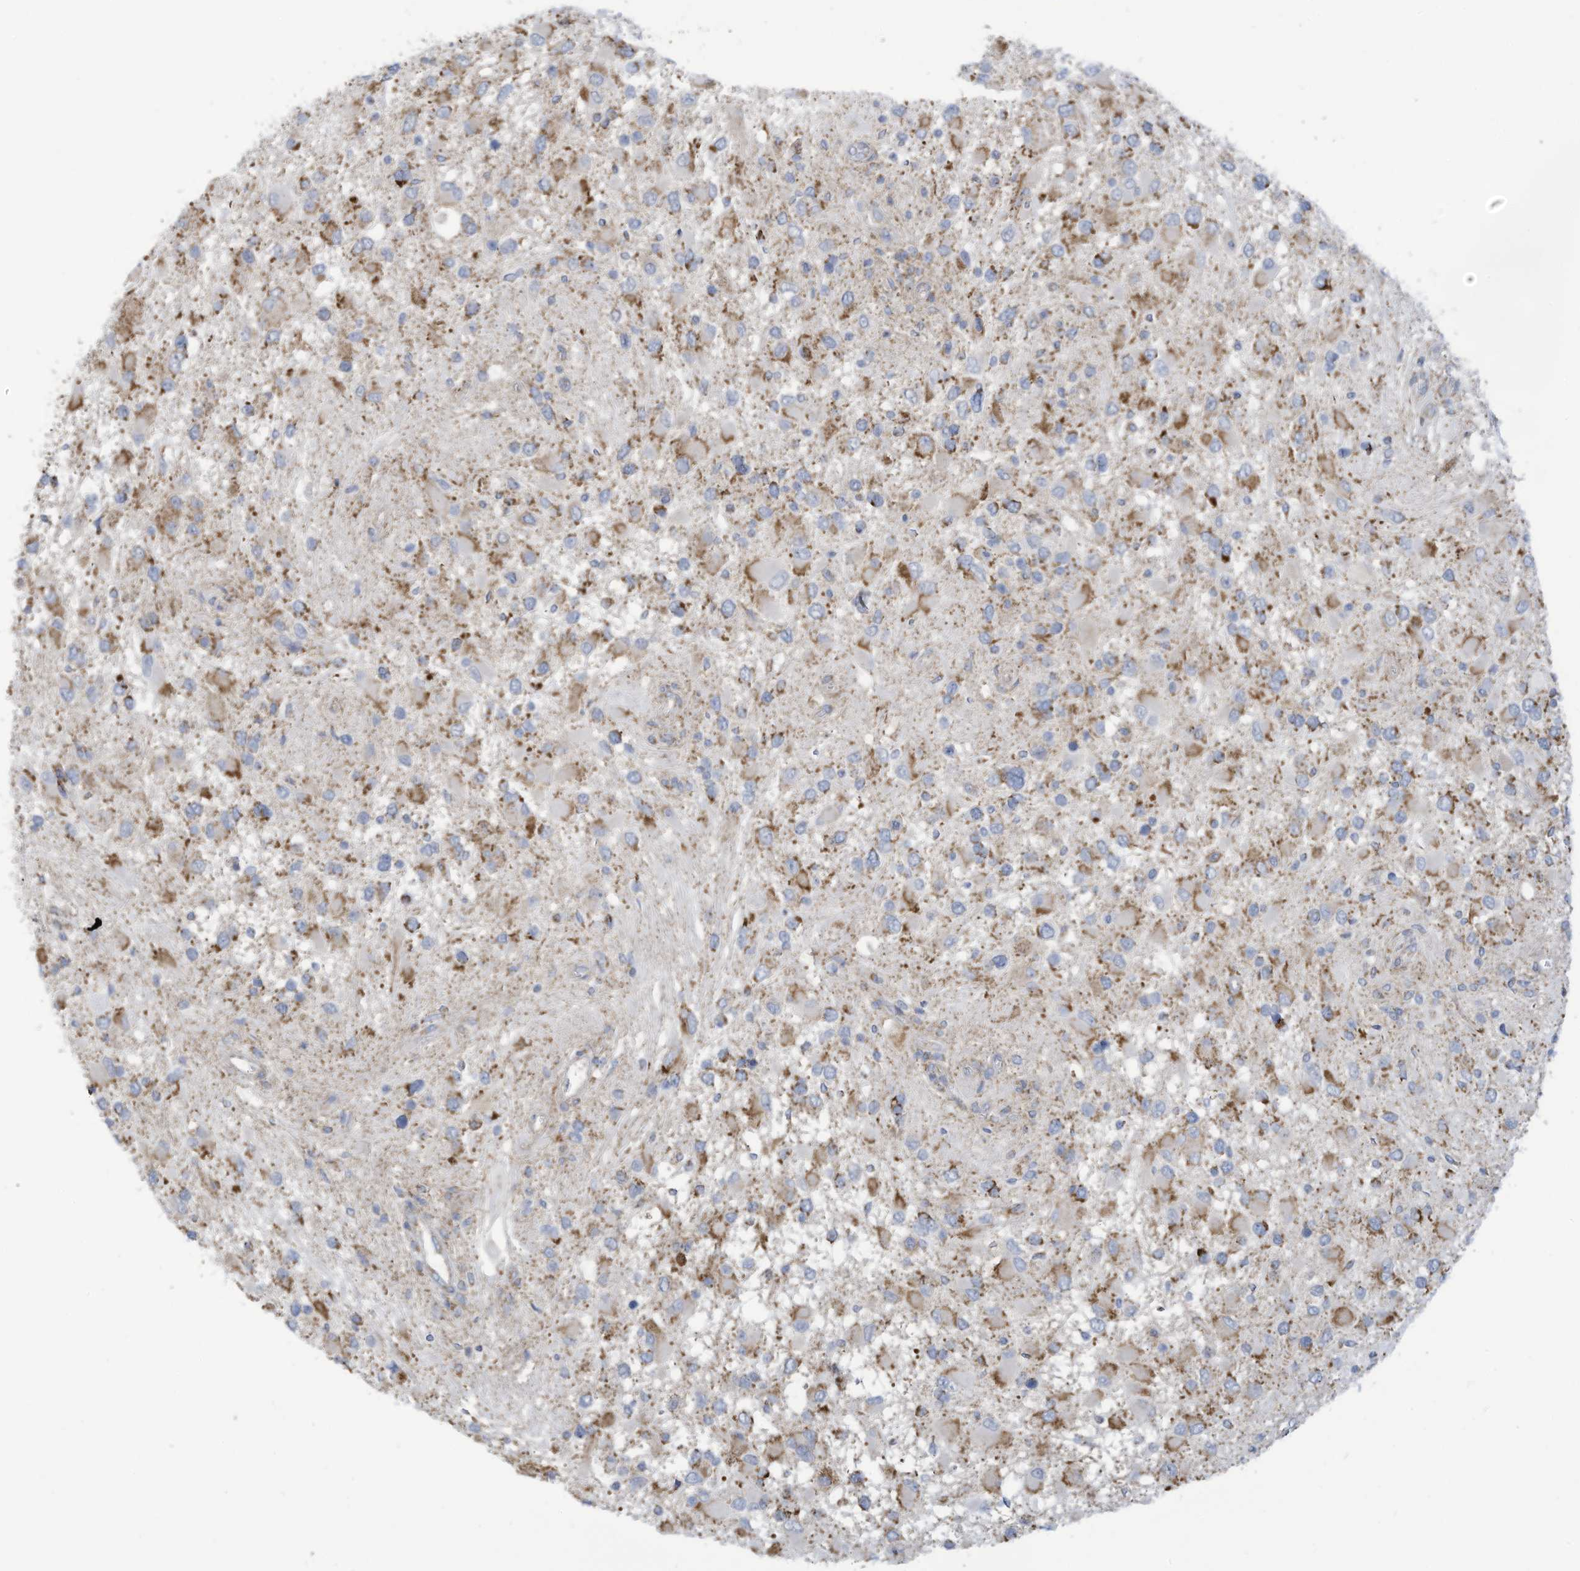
{"staining": {"intensity": "moderate", "quantity": "<25%", "location": "cytoplasmic/membranous"}, "tissue": "glioma", "cell_type": "Tumor cells", "image_type": "cancer", "snomed": [{"axis": "morphology", "description": "Glioma, malignant, High grade"}, {"axis": "topography", "description": "Brain"}], "caption": "Human malignant glioma (high-grade) stained for a protein (brown) reveals moderate cytoplasmic/membranous positive staining in approximately <25% of tumor cells.", "gene": "NLN", "patient": {"sex": "male", "age": 53}}